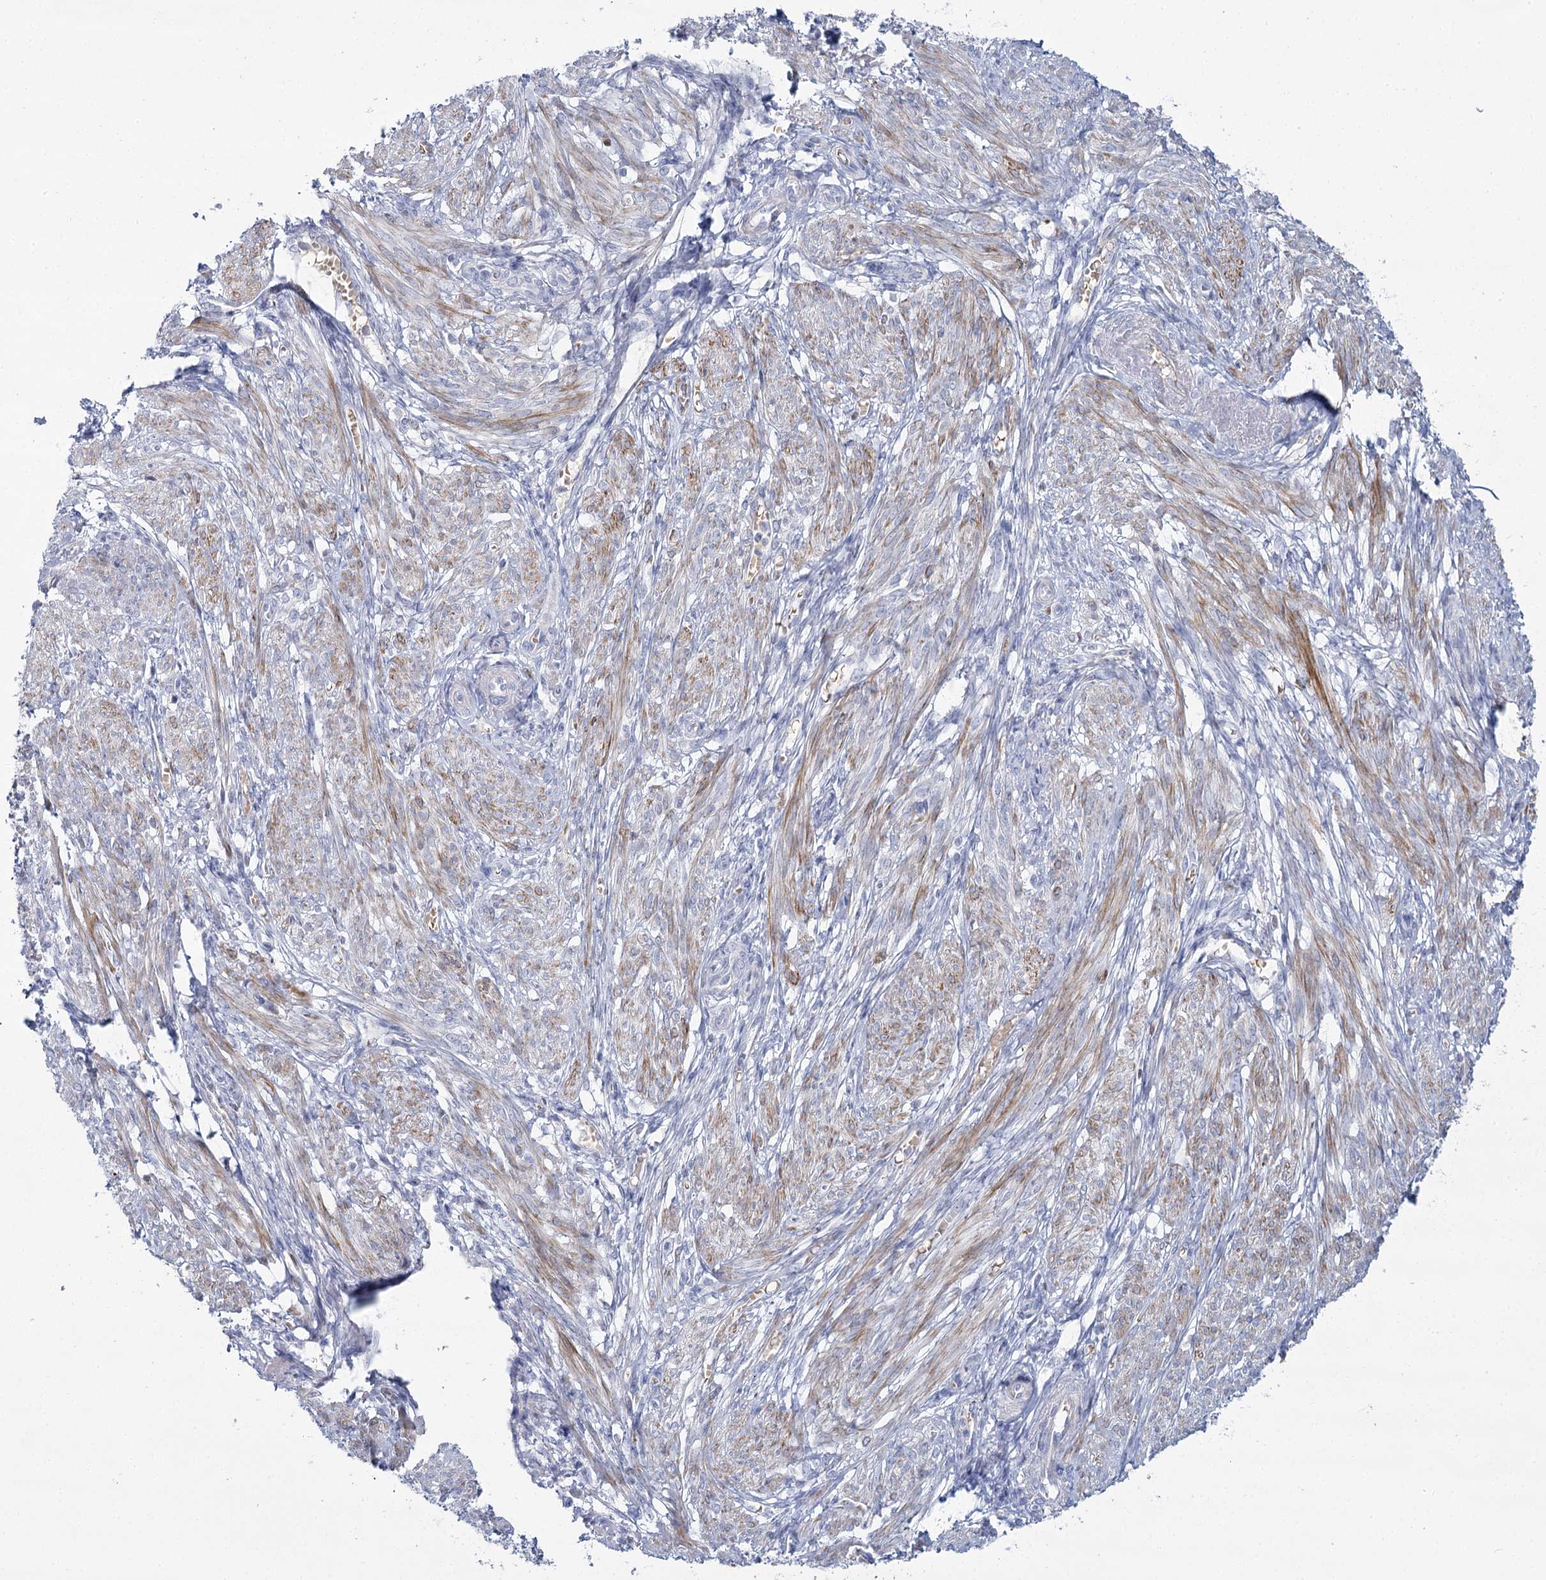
{"staining": {"intensity": "moderate", "quantity": "<25%", "location": "cytoplasmic/membranous"}, "tissue": "smooth muscle", "cell_type": "Smooth muscle cells", "image_type": "normal", "snomed": [{"axis": "morphology", "description": "Normal tissue, NOS"}, {"axis": "topography", "description": "Smooth muscle"}], "caption": "About <25% of smooth muscle cells in benign human smooth muscle reveal moderate cytoplasmic/membranous protein positivity as visualized by brown immunohistochemical staining.", "gene": "IGSF3", "patient": {"sex": "female", "age": 39}}